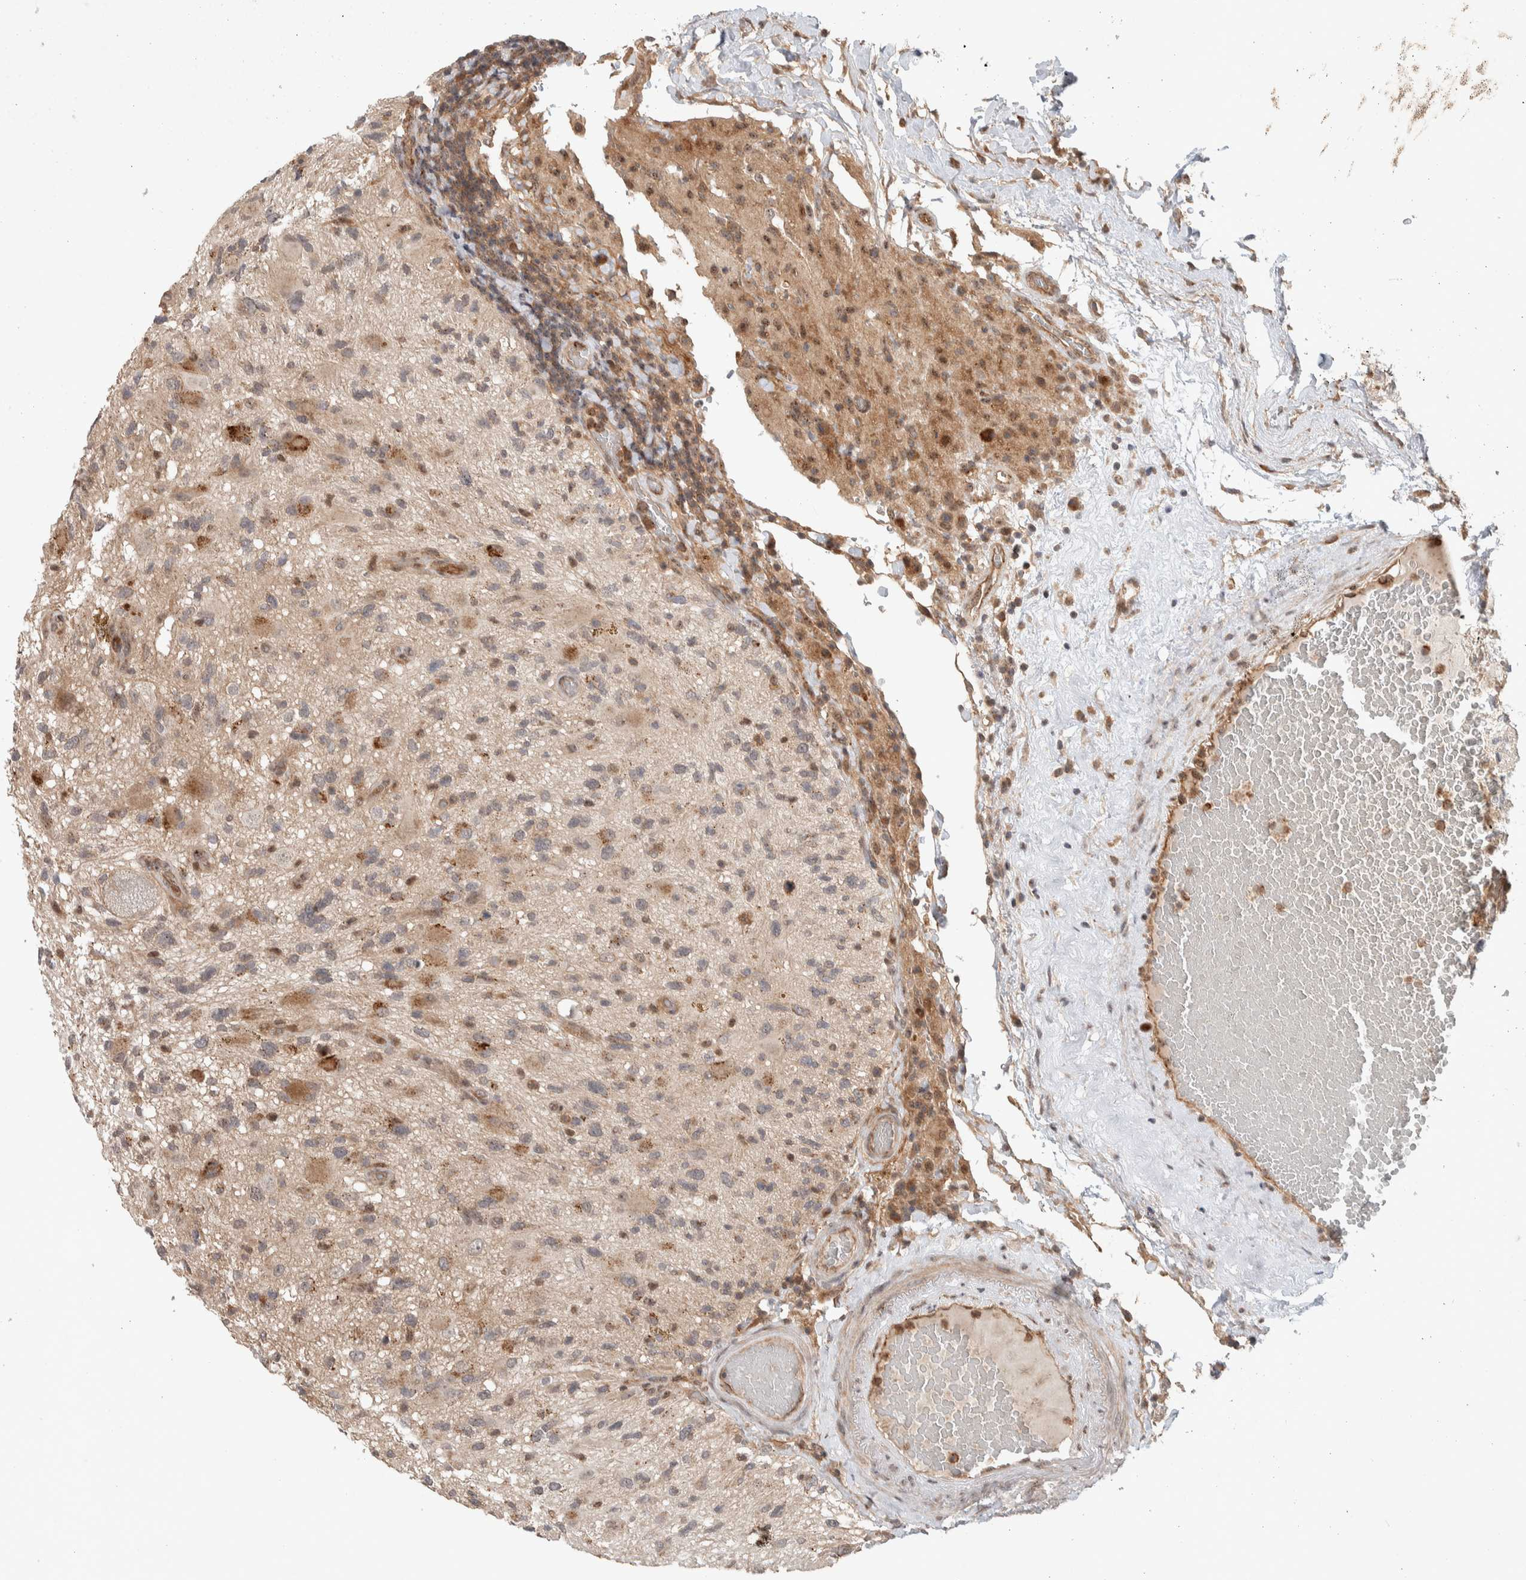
{"staining": {"intensity": "moderate", "quantity": "<25%", "location": "cytoplasmic/membranous"}, "tissue": "glioma", "cell_type": "Tumor cells", "image_type": "cancer", "snomed": [{"axis": "morphology", "description": "Glioma, malignant, High grade"}, {"axis": "topography", "description": "Brain"}], "caption": "High-magnification brightfield microscopy of glioma stained with DAB (3,3'-diaminobenzidine) (brown) and counterstained with hematoxylin (blue). tumor cells exhibit moderate cytoplasmic/membranous positivity is identified in approximately<25% of cells. The staining was performed using DAB to visualize the protein expression in brown, while the nuclei were stained in blue with hematoxylin (Magnification: 20x).", "gene": "DEPTOR", "patient": {"sex": "male", "age": 33}}